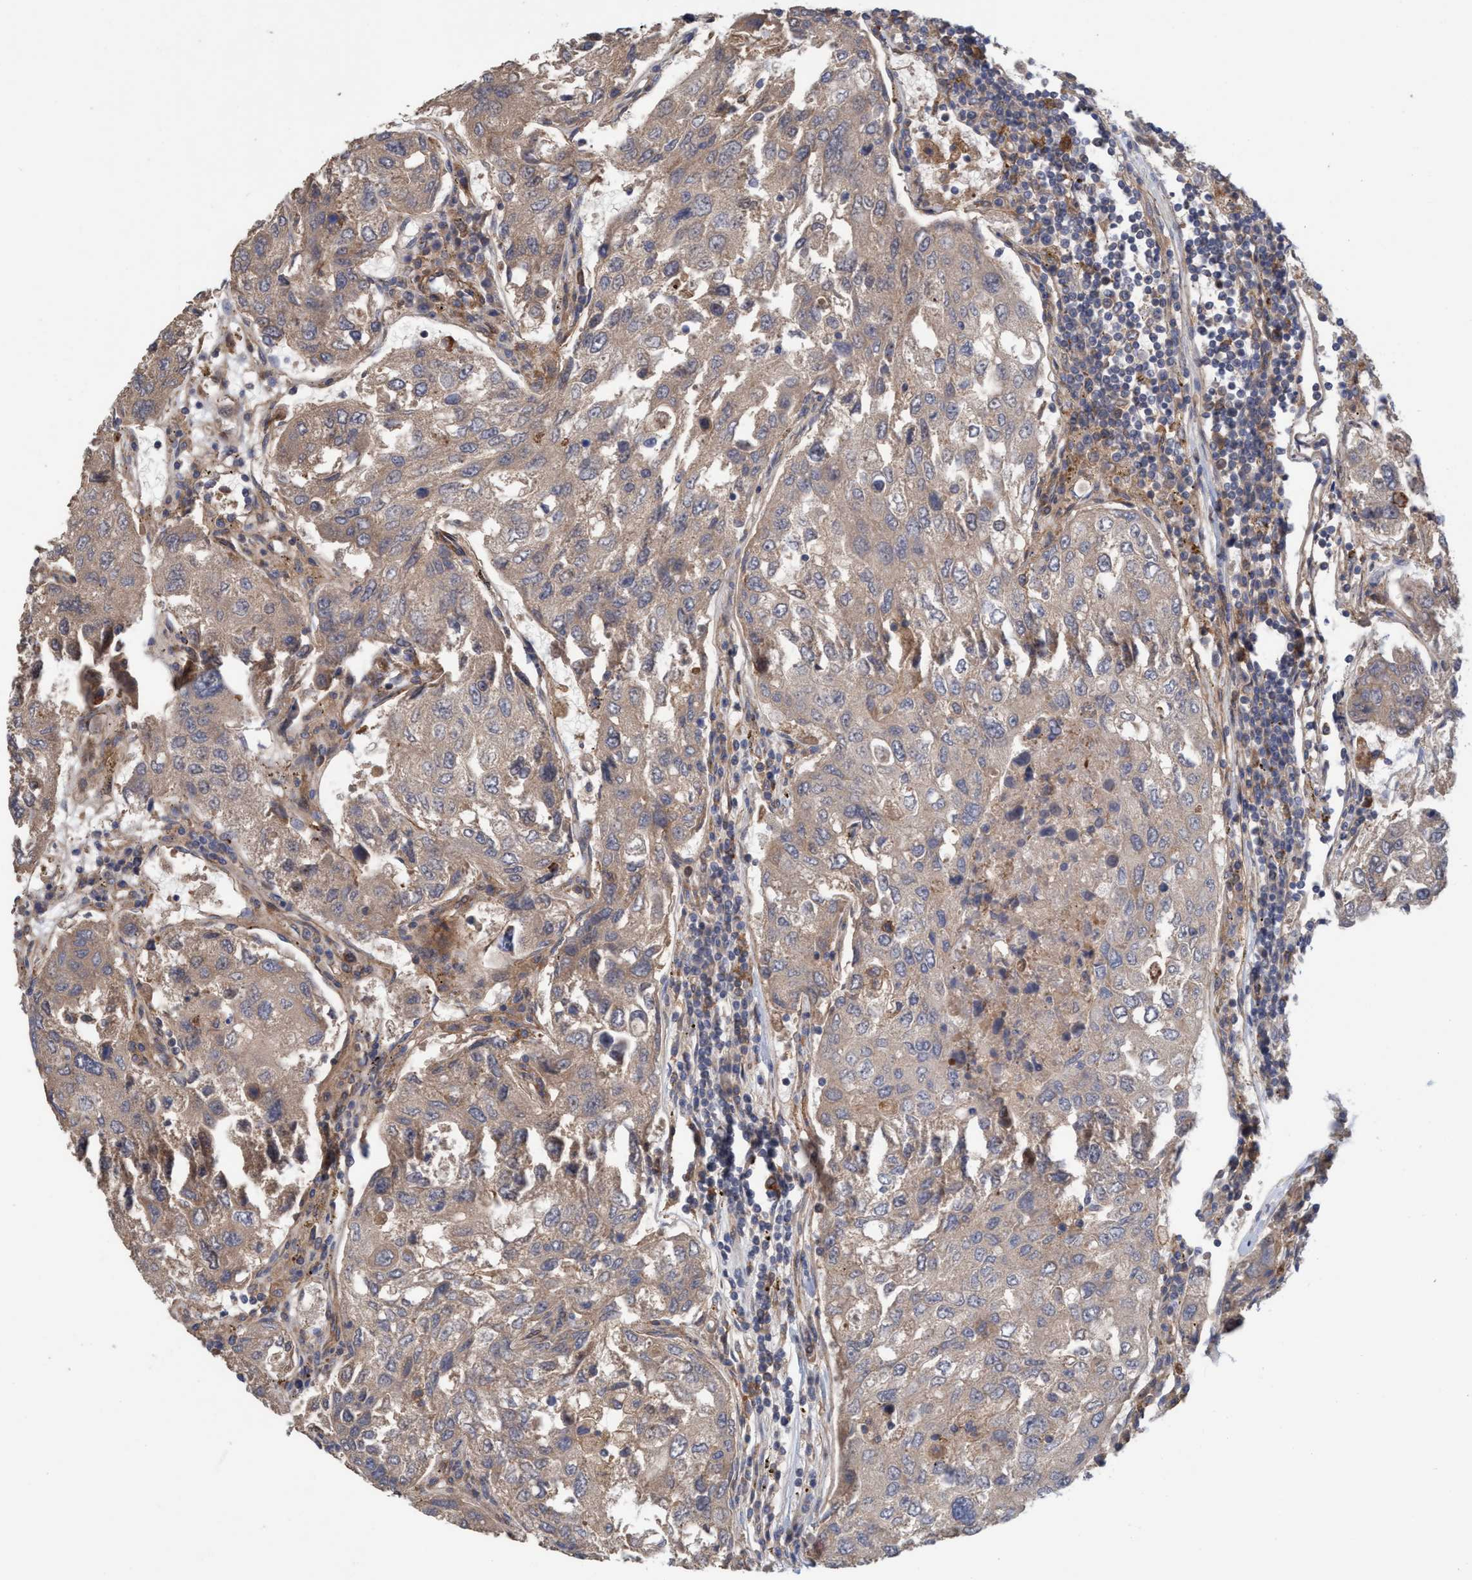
{"staining": {"intensity": "weak", "quantity": ">75%", "location": "cytoplasmic/membranous"}, "tissue": "urothelial cancer", "cell_type": "Tumor cells", "image_type": "cancer", "snomed": [{"axis": "morphology", "description": "Urothelial carcinoma, High grade"}, {"axis": "topography", "description": "Lymph node"}, {"axis": "topography", "description": "Urinary bladder"}], "caption": "An image showing weak cytoplasmic/membranous positivity in about >75% of tumor cells in urothelial cancer, as visualized by brown immunohistochemical staining.", "gene": "SPECC1", "patient": {"sex": "male", "age": 51}}